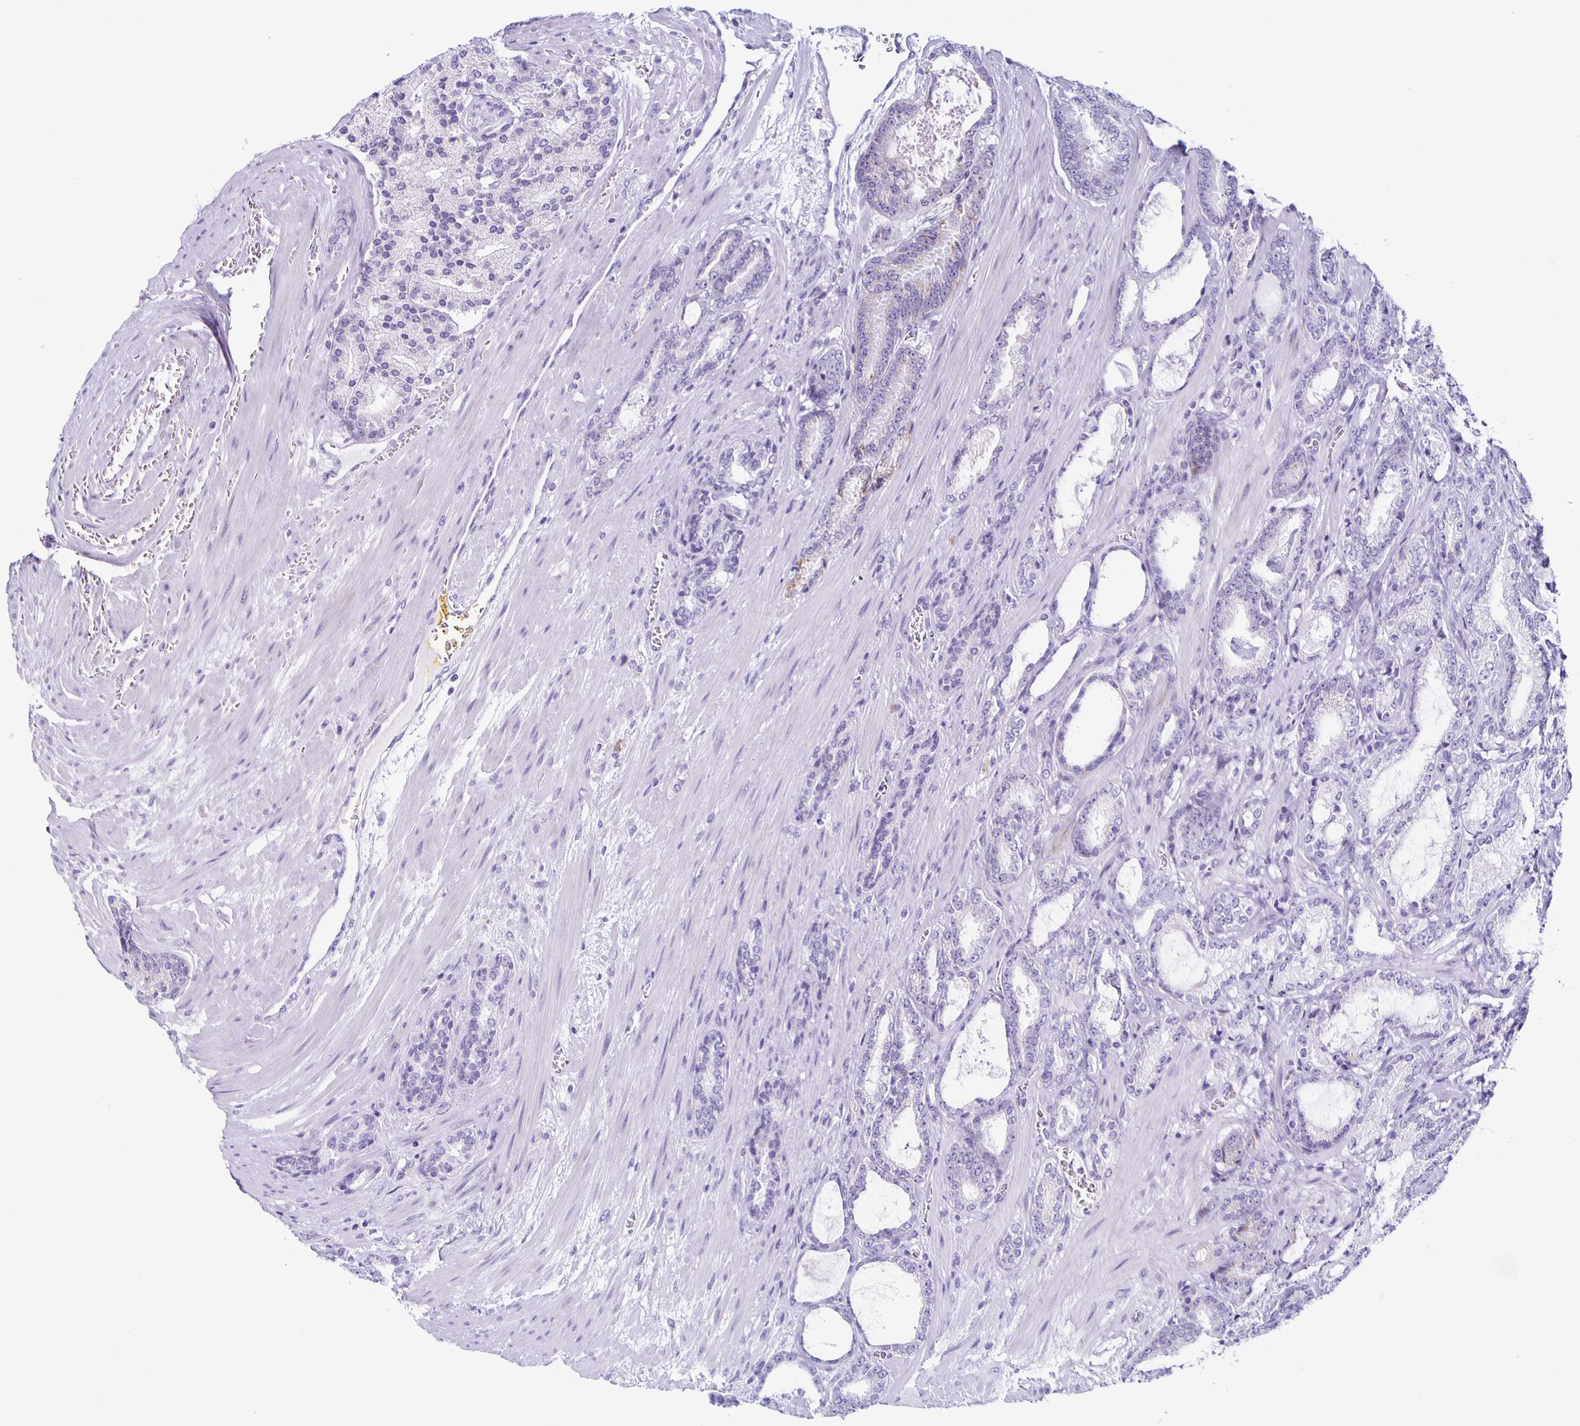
{"staining": {"intensity": "negative", "quantity": "none", "location": "none"}, "tissue": "prostate cancer", "cell_type": "Tumor cells", "image_type": "cancer", "snomed": [{"axis": "morphology", "description": "Adenocarcinoma, High grade"}, {"axis": "topography", "description": "Prostate"}], "caption": "IHC of prostate cancer demonstrates no positivity in tumor cells. Brightfield microscopy of immunohistochemistry stained with DAB (brown) and hematoxylin (blue), captured at high magnification.", "gene": "AQP6", "patient": {"sex": "male", "age": 64}}